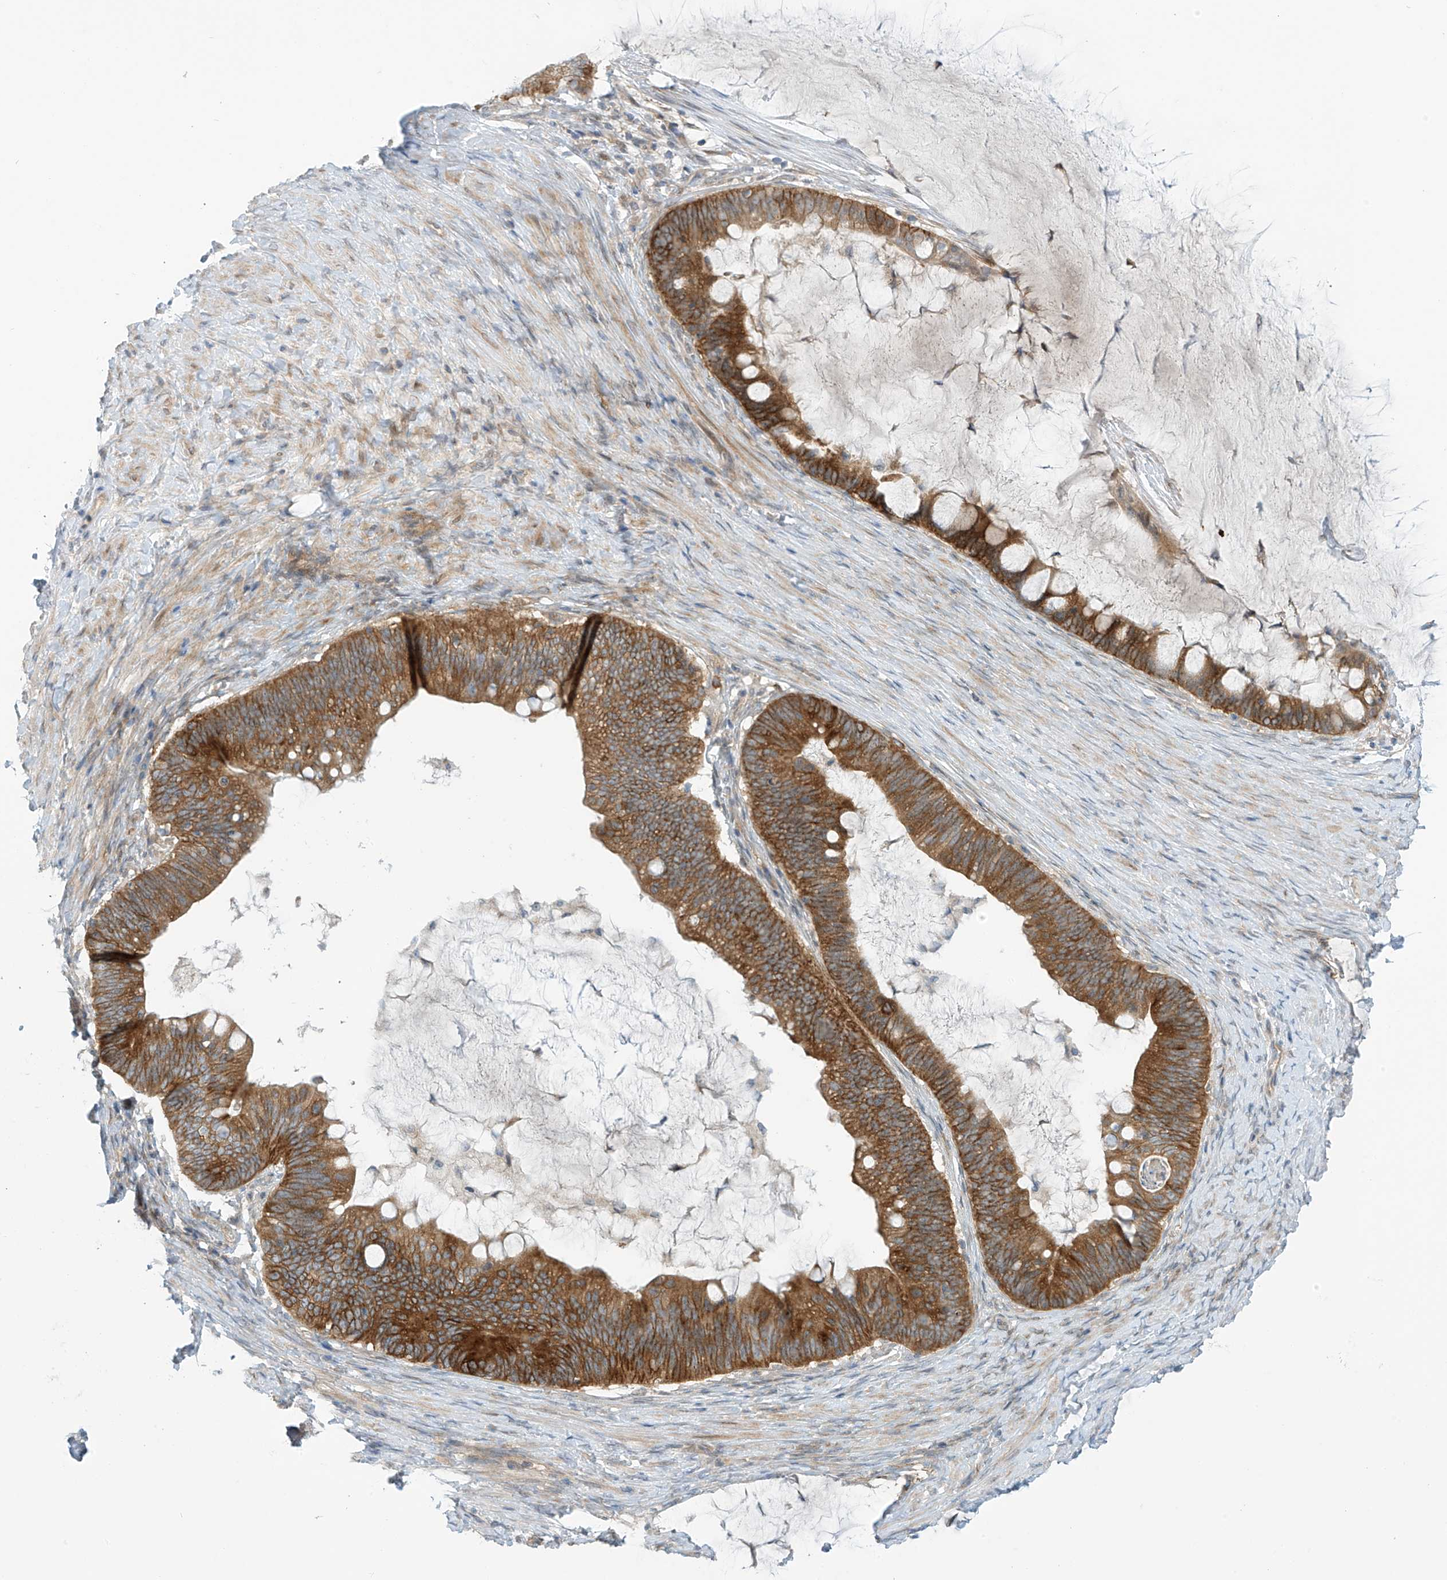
{"staining": {"intensity": "moderate", "quantity": ">75%", "location": "cytoplasmic/membranous"}, "tissue": "ovarian cancer", "cell_type": "Tumor cells", "image_type": "cancer", "snomed": [{"axis": "morphology", "description": "Cystadenocarcinoma, mucinous, NOS"}, {"axis": "topography", "description": "Ovary"}], "caption": "Tumor cells exhibit medium levels of moderate cytoplasmic/membranous expression in approximately >75% of cells in human ovarian mucinous cystadenocarcinoma. (Stains: DAB (3,3'-diaminobenzidine) in brown, nuclei in blue, Microscopy: brightfield microscopy at high magnification).", "gene": "FSD1L", "patient": {"sex": "female", "age": 61}}